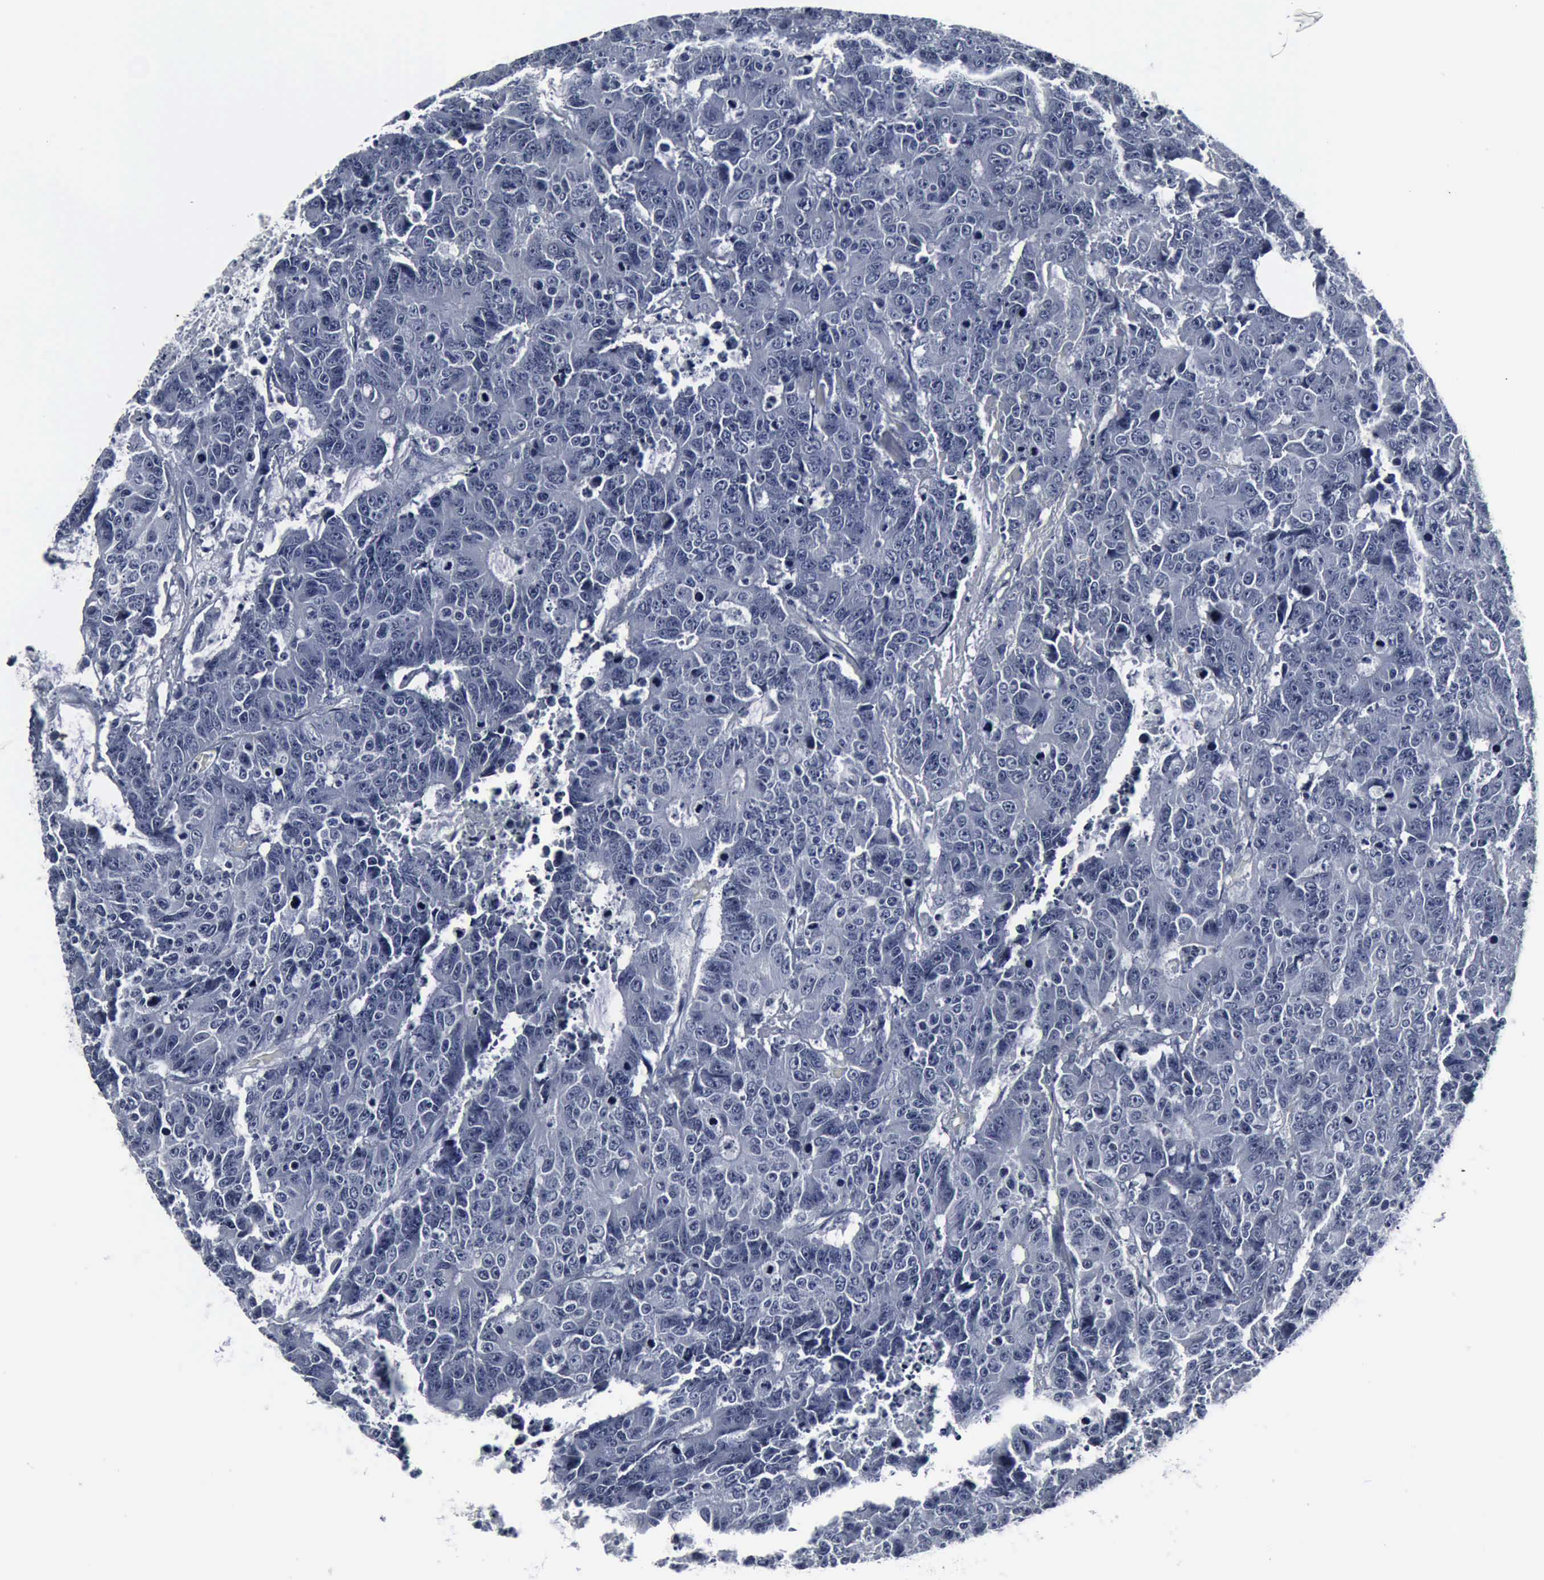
{"staining": {"intensity": "negative", "quantity": "none", "location": "none"}, "tissue": "colorectal cancer", "cell_type": "Tumor cells", "image_type": "cancer", "snomed": [{"axis": "morphology", "description": "Adenocarcinoma, NOS"}, {"axis": "topography", "description": "Colon"}], "caption": "This is a micrograph of IHC staining of colorectal cancer (adenocarcinoma), which shows no expression in tumor cells.", "gene": "SNAP25", "patient": {"sex": "female", "age": 86}}